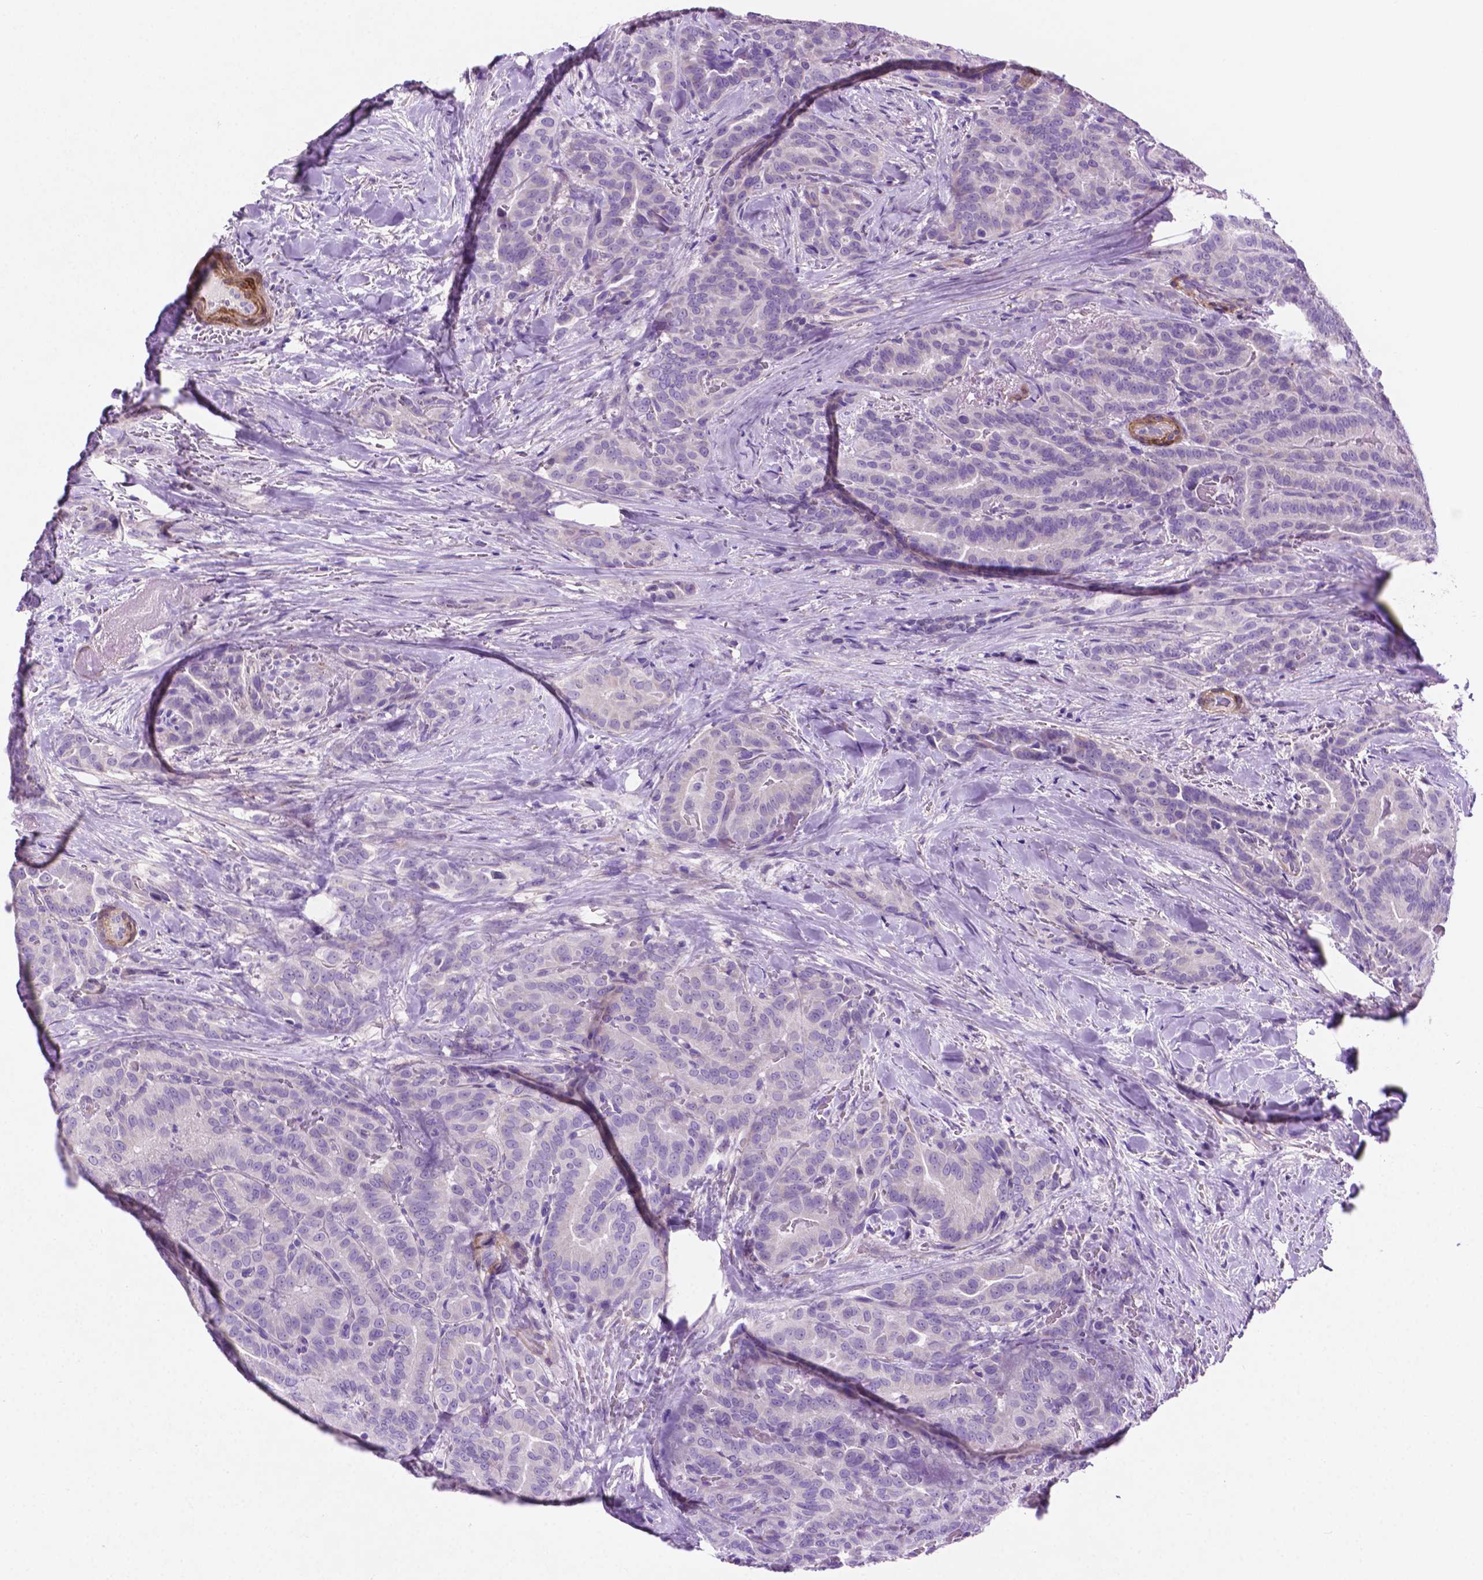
{"staining": {"intensity": "negative", "quantity": "none", "location": "none"}, "tissue": "thyroid cancer", "cell_type": "Tumor cells", "image_type": "cancer", "snomed": [{"axis": "morphology", "description": "Papillary adenocarcinoma, NOS"}, {"axis": "topography", "description": "Thyroid gland"}], "caption": "Immunohistochemistry (IHC) of thyroid cancer reveals no staining in tumor cells.", "gene": "ASPG", "patient": {"sex": "male", "age": 61}}